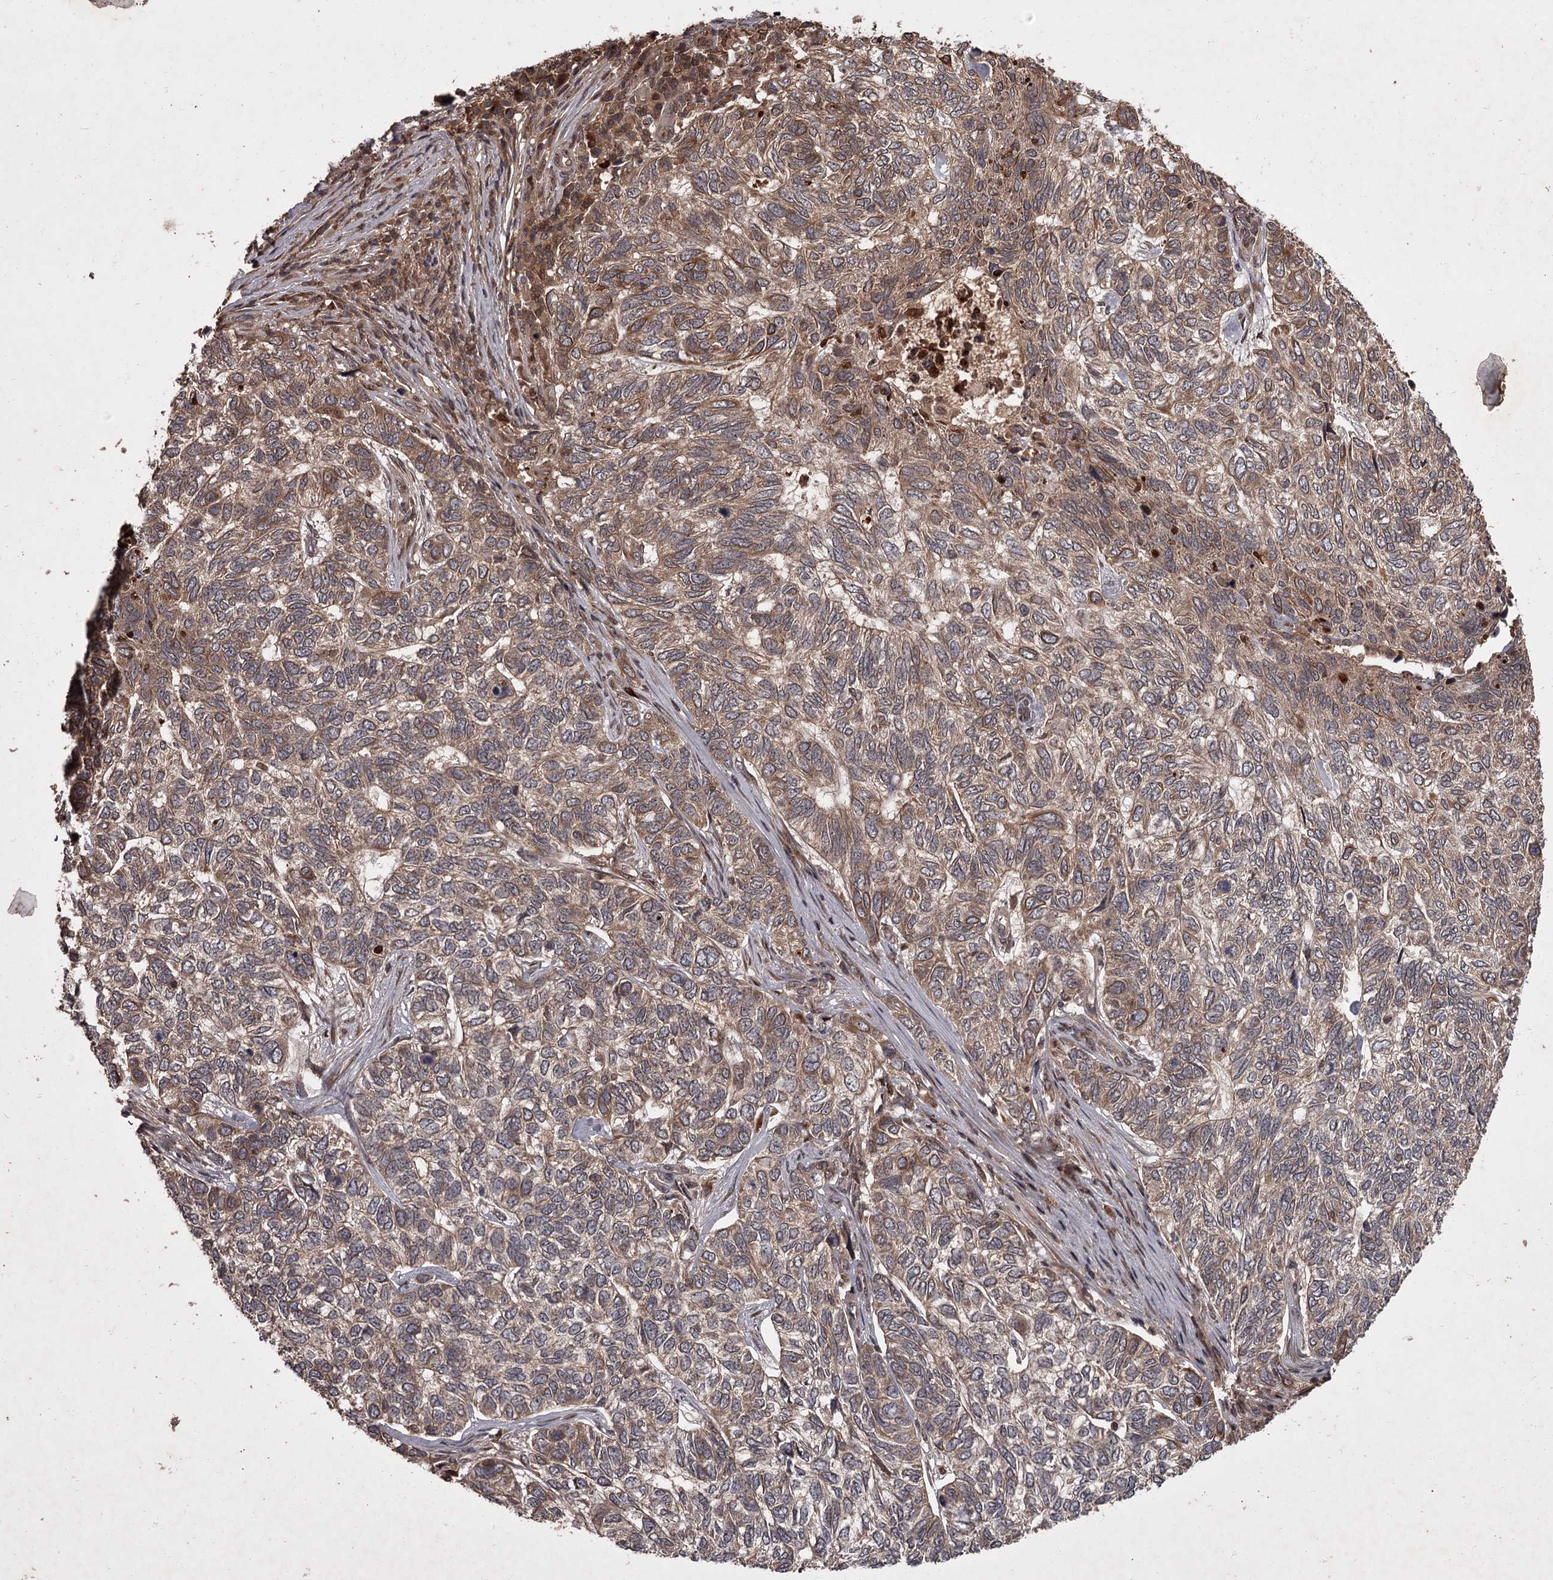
{"staining": {"intensity": "weak", "quantity": ">75%", "location": "cytoplasmic/membranous"}, "tissue": "skin cancer", "cell_type": "Tumor cells", "image_type": "cancer", "snomed": [{"axis": "morphology", "description": "Basal cell carcinoma"}, {"axis": "topography", "description": "Skin"}], "caption": "A low amount of weak cytoplasmic/membranous expression is seen in approximately >75% of tumor cells in basal cell carcinoma (skin) tissue.", "gene": "TBC1D23", "patient": {"sex": "female", "age": 65}}